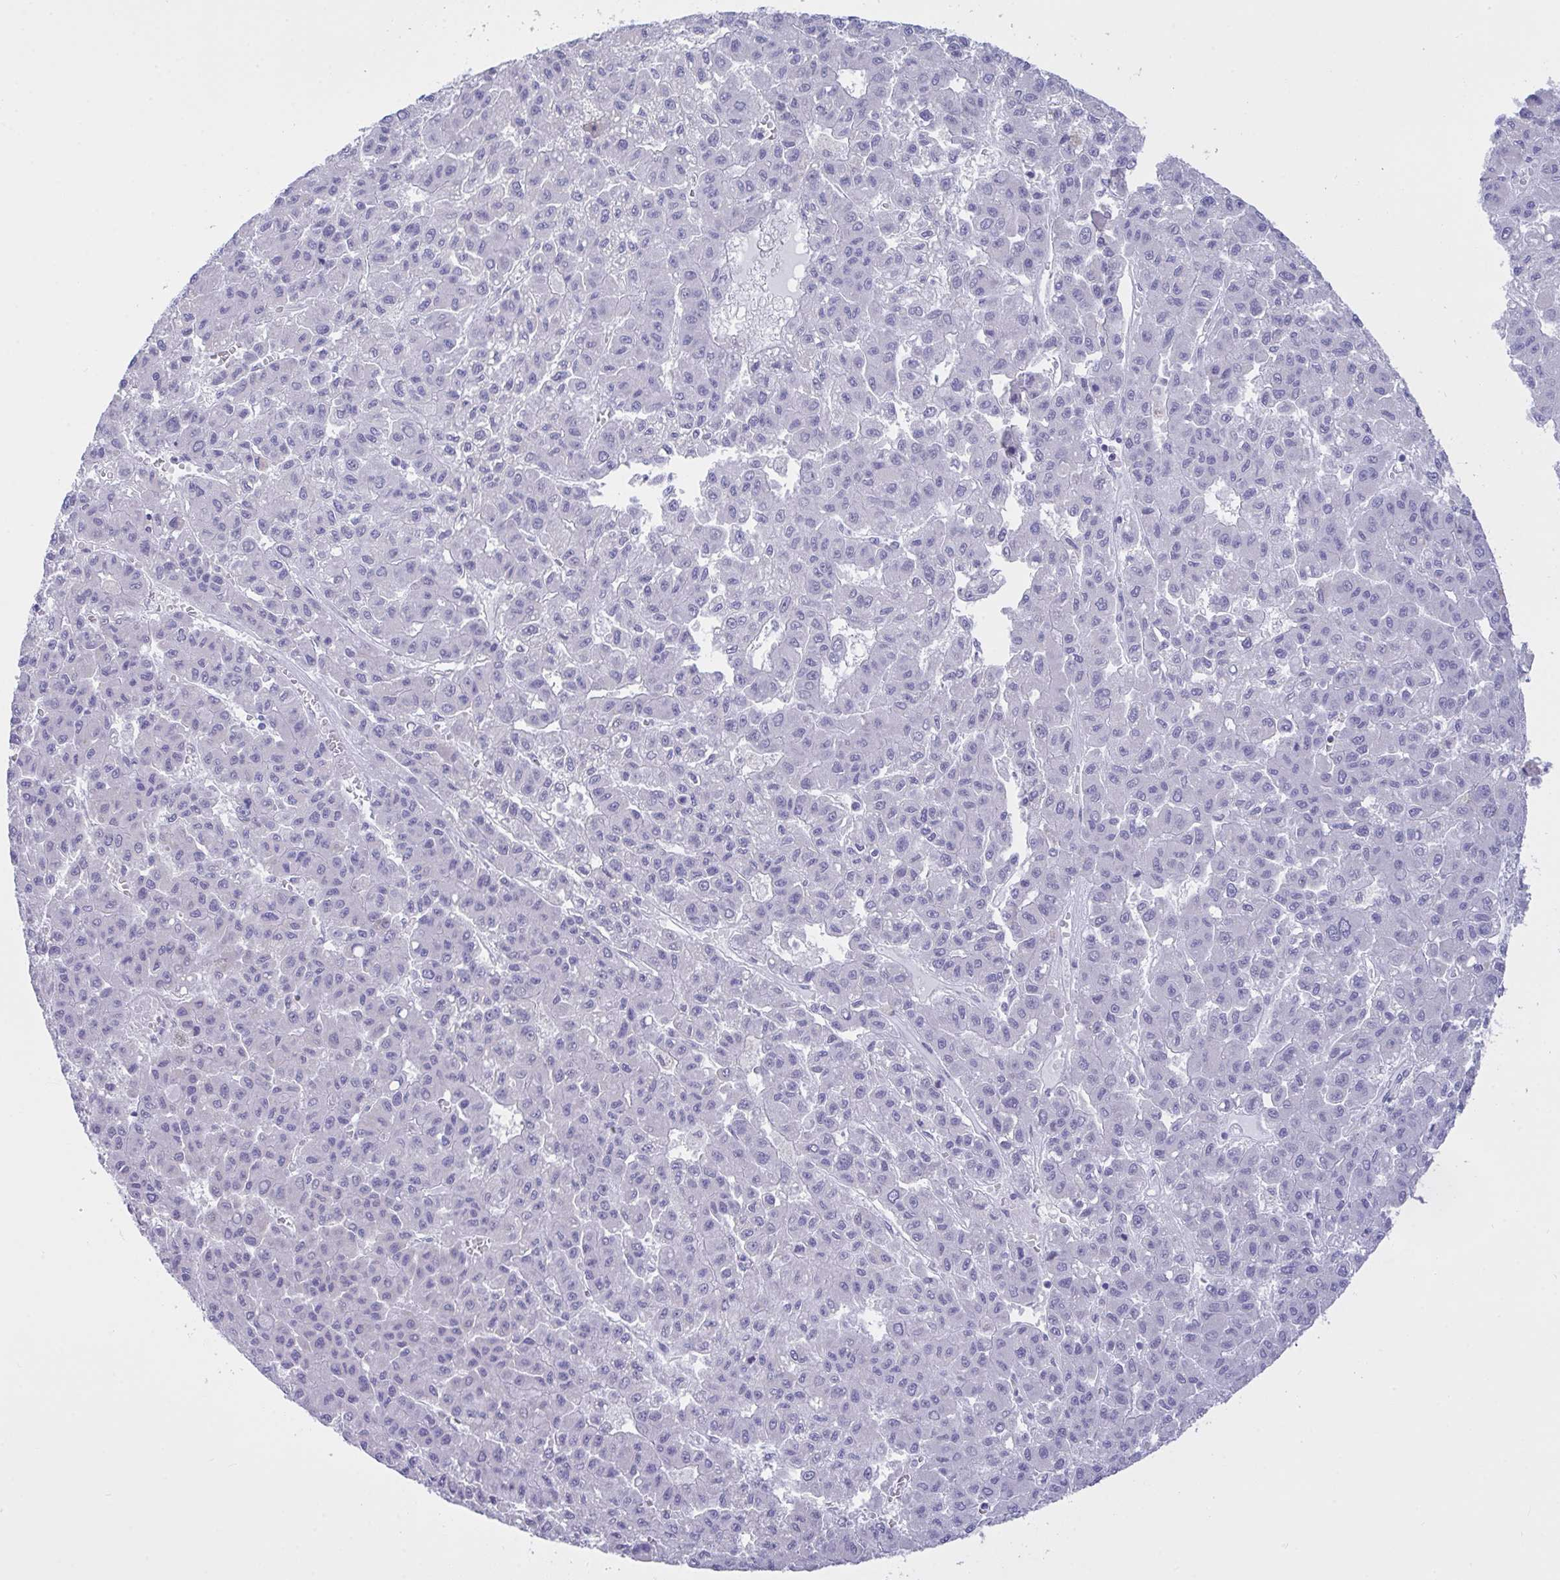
{"staining": {"intensity": "negative", "quantity": "none", "location": "none"}, "tissue": "liver cancer", "cell_type": "Tumor cells", "image_type": "cancer", "snomed": [{"axis": "morphology", "description": "Carcinoma, Hepatocellular, NOS"}, {"axis": "topography", "description": "Liver"}], "caption": "Liver cancer was stained to show a protein in brown. There is no significant expression in tumor cells. (Brightfield microscopy of DAB immunohistochemistry at high magnification).", "gene": "FBXL22", "patient": {"sex": "male", "age": 70}}